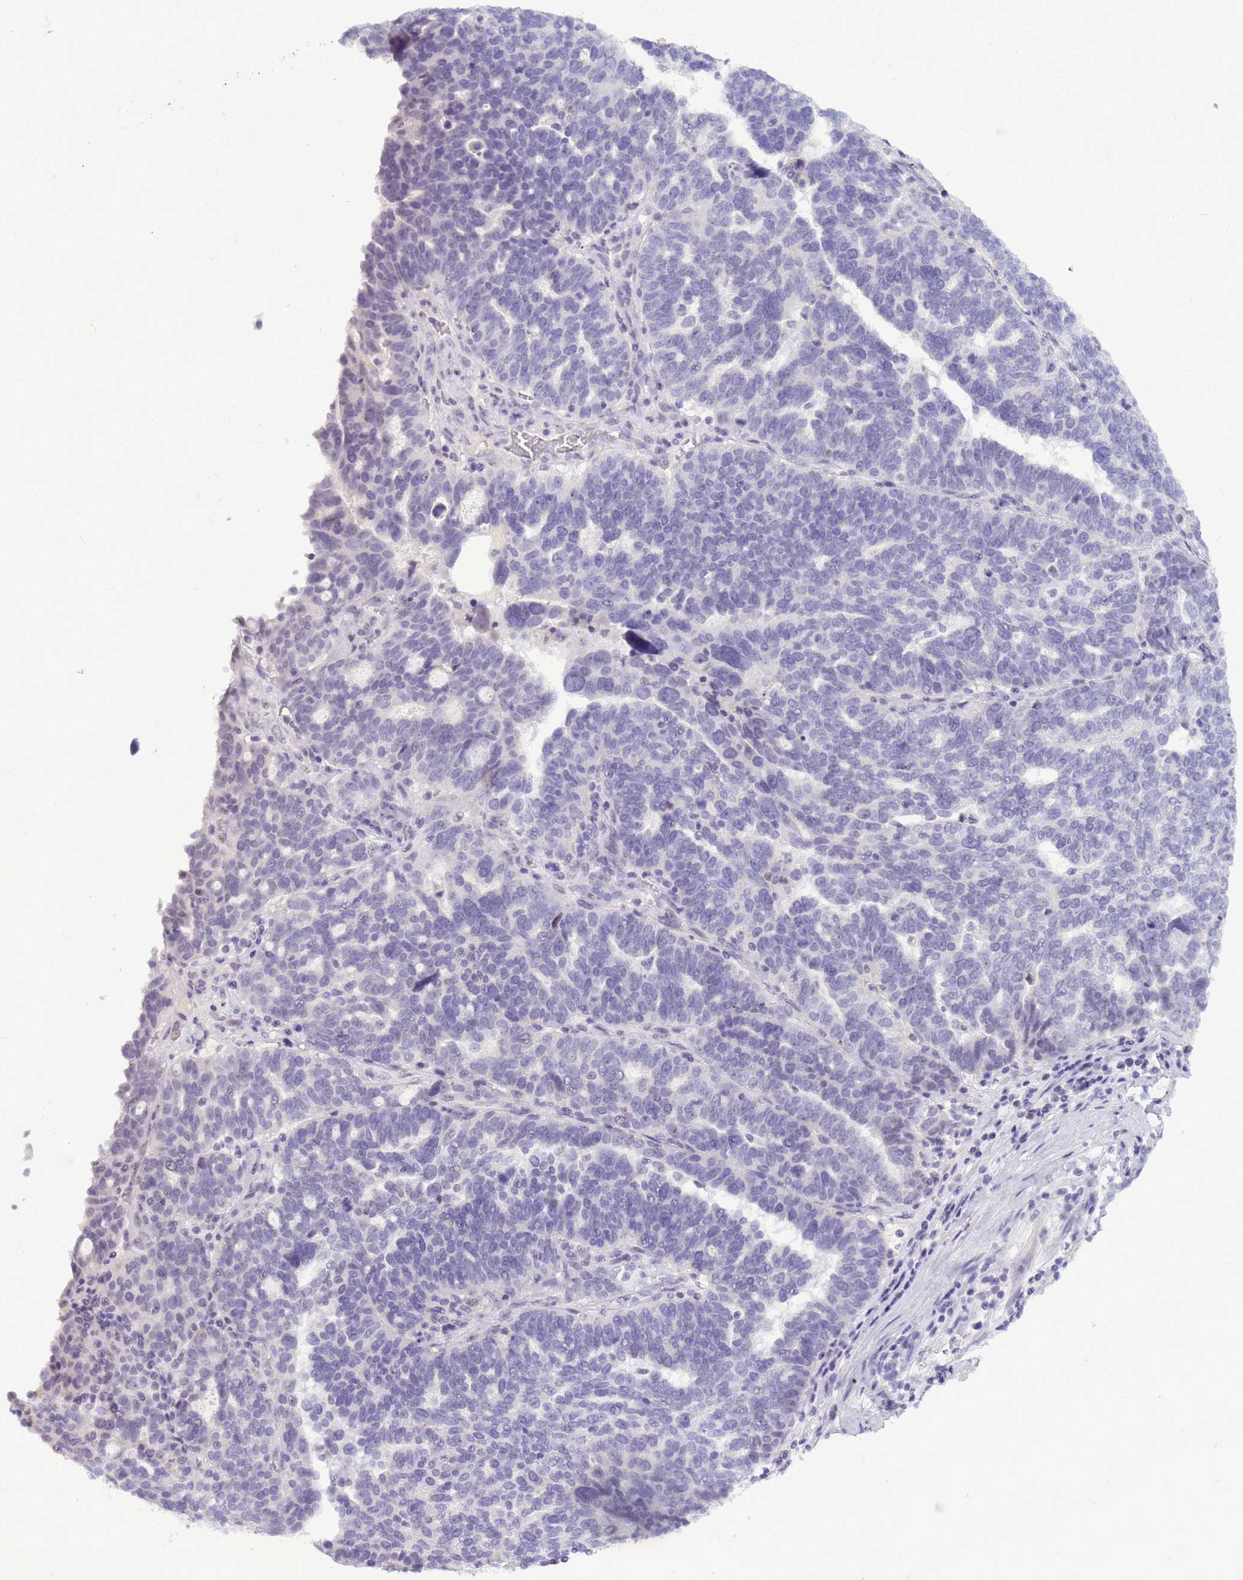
{"staining": {"intensity": "negative", "quantity": "none", "location": "none"}, "tissue": "ovarian cancer", "cell_type": "Tumor cells", "image_type": "cancer", "snomed": [{"axis": "morphology", "description": "Cystadenocarcinoma, serous, NOS"}, {"axis": "topography", "description": "Ovary"}], "caption": "Immunohistochemistry (IHC) micrograph of human serous cystadenocarcinoma (ovarian) stained for a protein (brown), which demonstrates no expression in tumor cells.", "gene": "DMRTC2", "patient": {"sex": "female", "age": 59}}